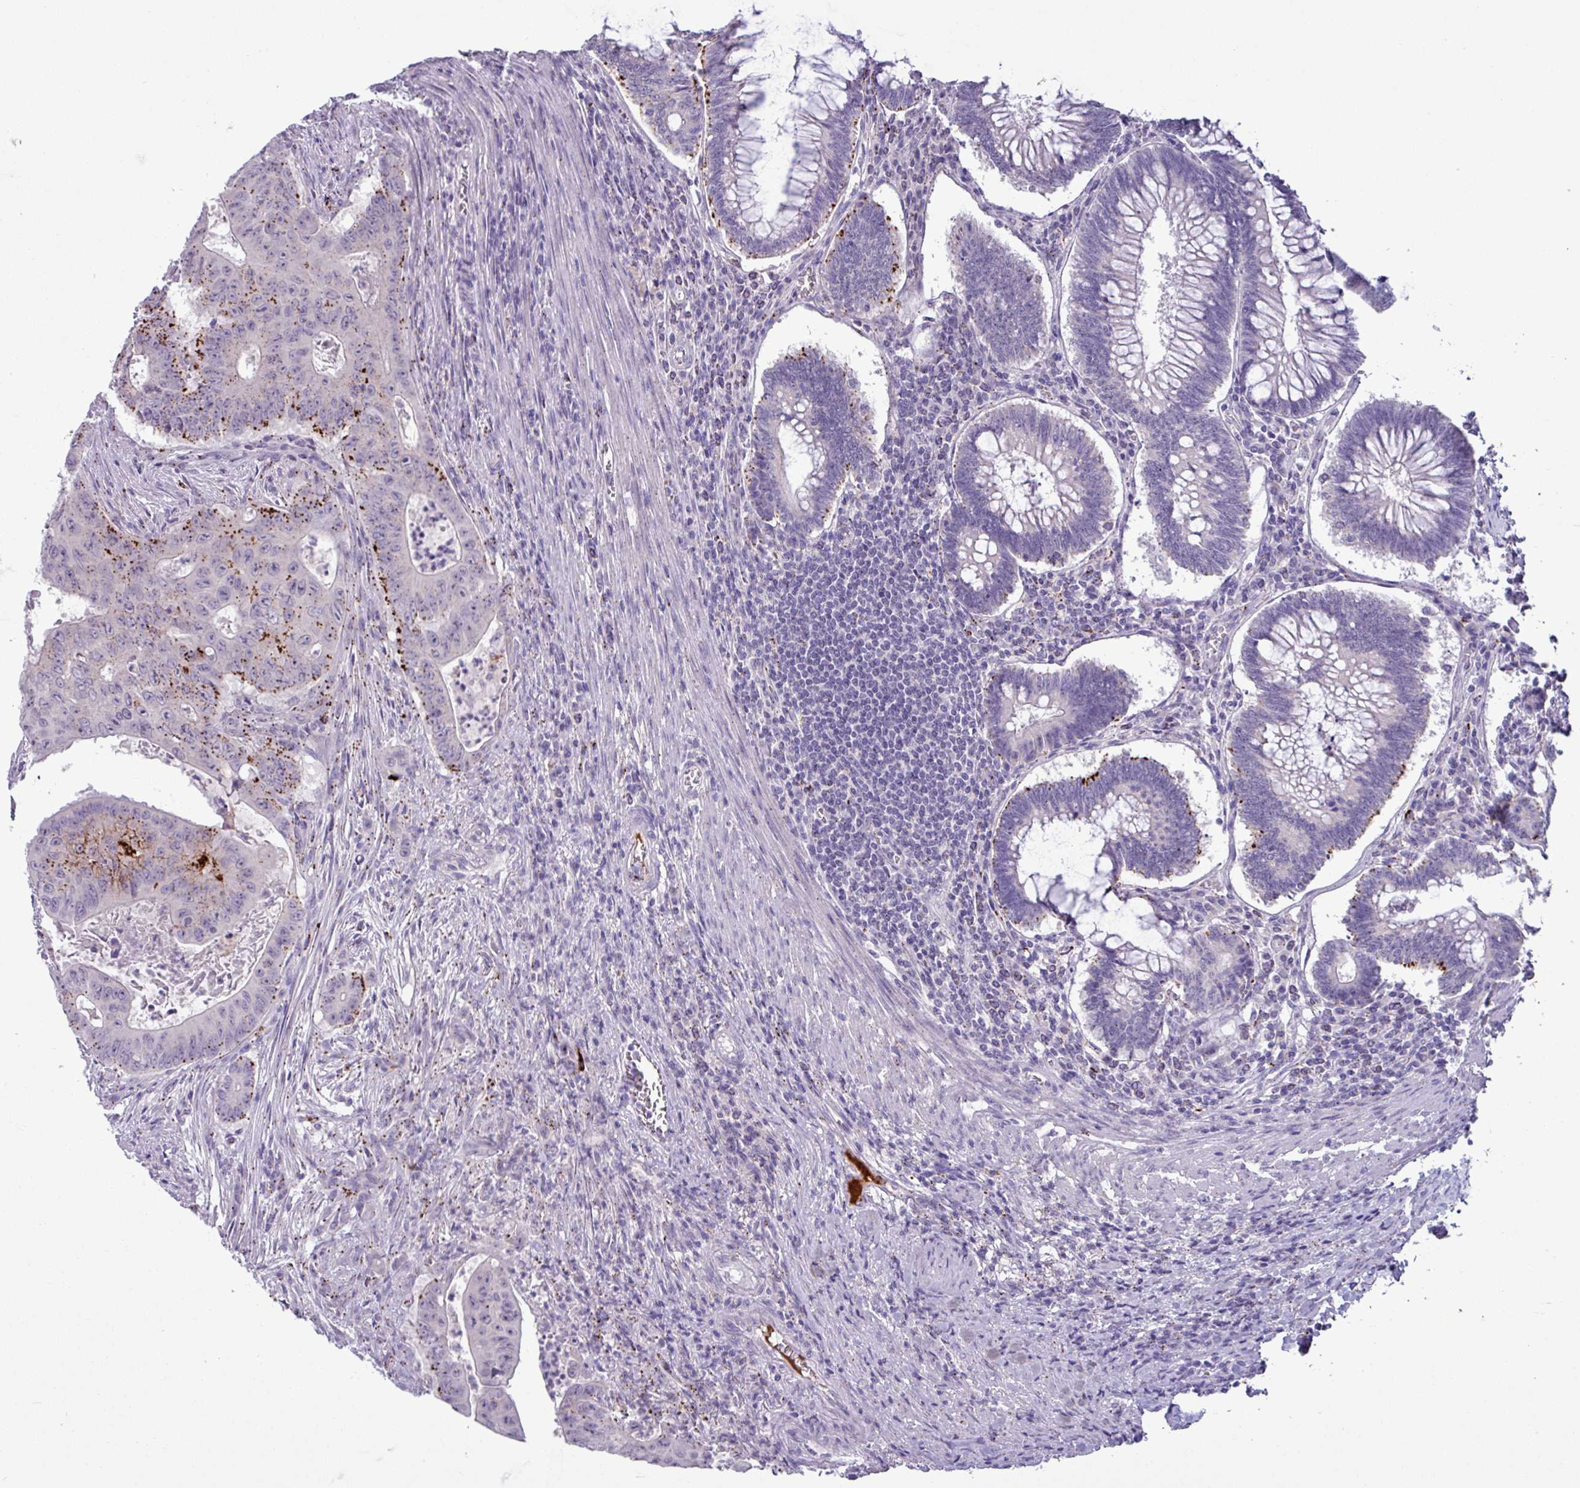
{"staining": {"intensity": "moderate", "quantity": "25%-75%", "location": "cytoplasmic/membranous"}, "tissue": "colorectal cancer", "cell_type": "Tumor cells", "image_type": "cancer", "snomed": [{"axis": "morphology", "description": "Adenocarcinoma, NOS"}, {"axis": "topography", "description": "Rectum"}], "caption": "Immunohistochemical staining of human adenocarcinoma (colorectal) exhibits medium levels of moderate cytoplasmic/membranous staining in about 25%-75% of tumor cells.", "gene": "PLIN2", "patient": {"sex": "female", "age": 75}}